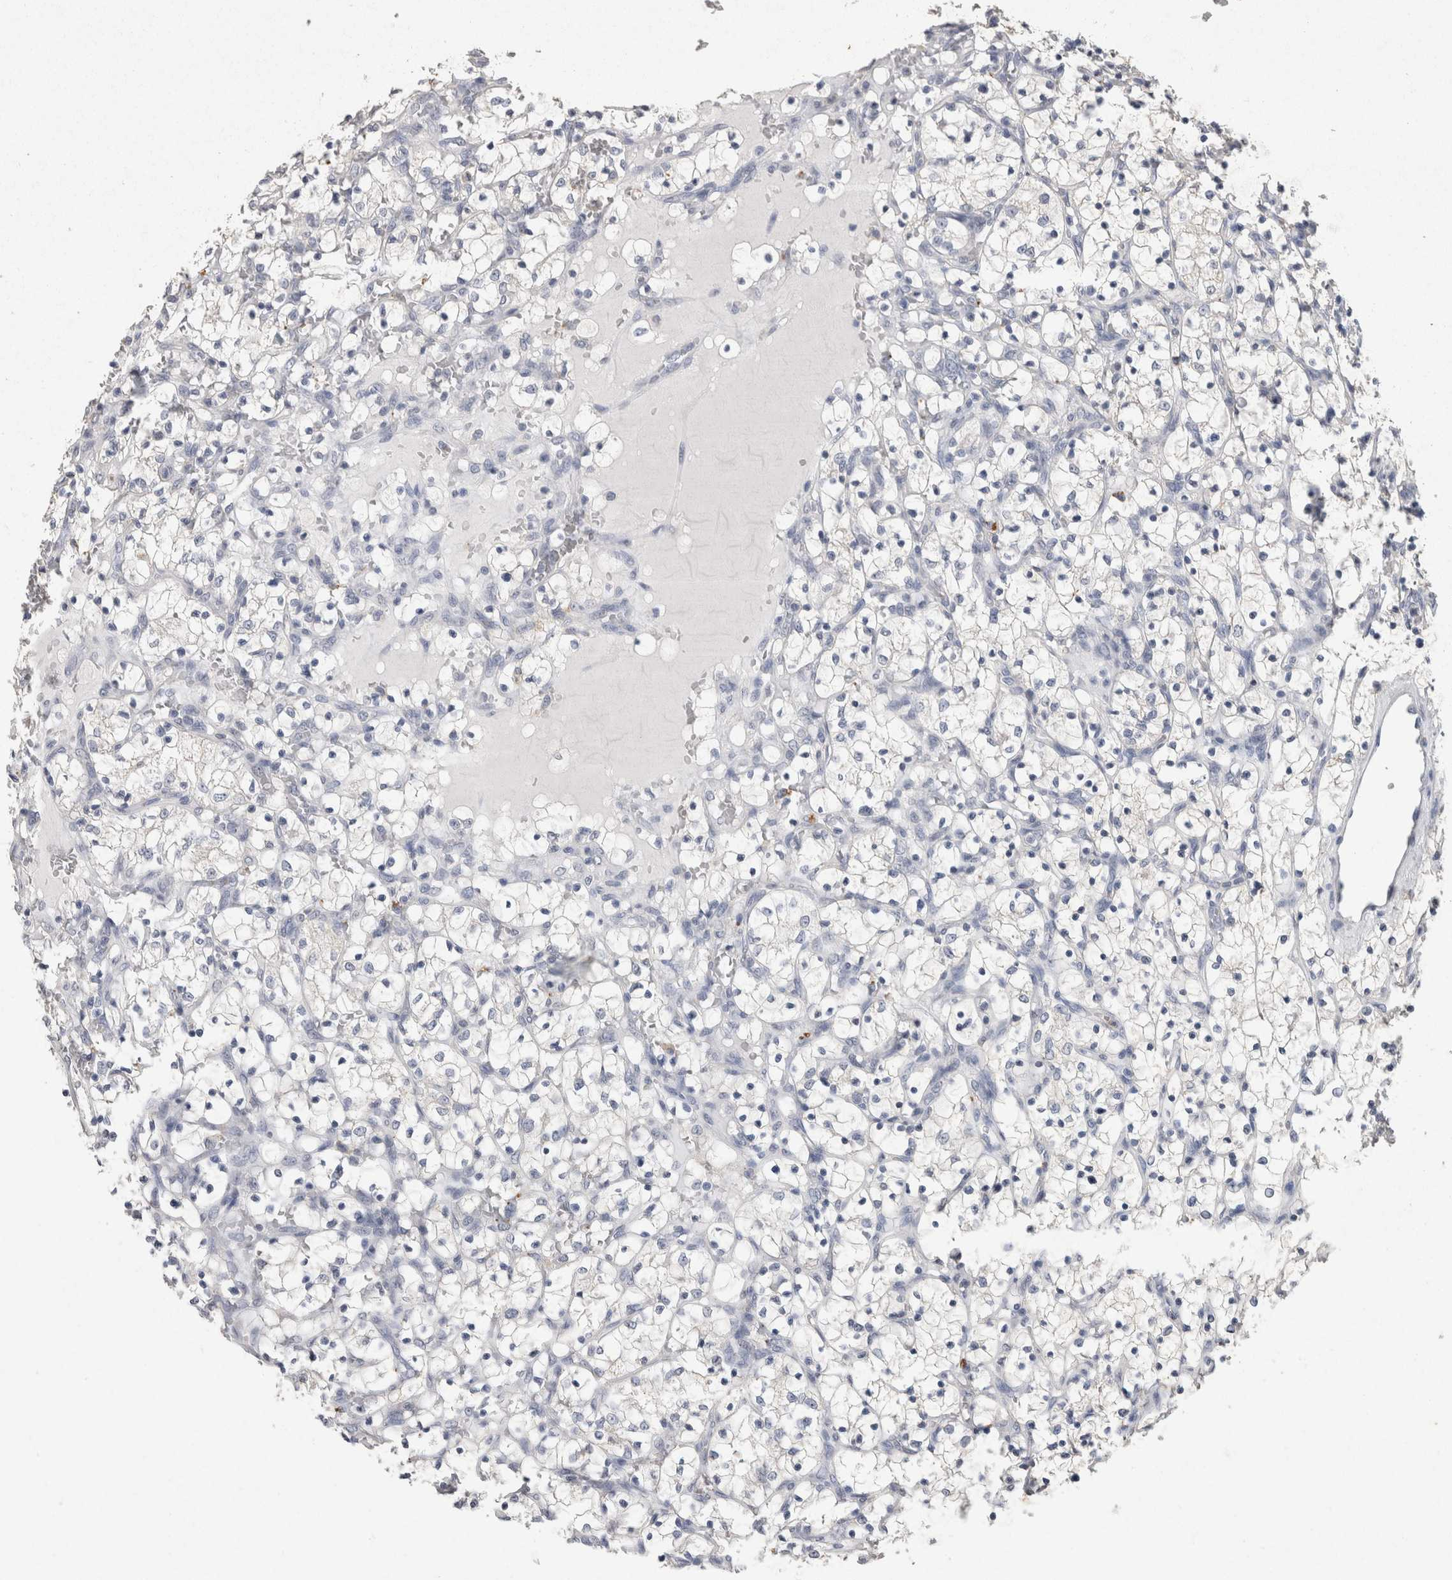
{"staining": {"intensity": "negative", "quantity": "none", "location": "none"}, "tissue": "renal cancer", "cell_type": "Tumor cells", "image_type": "cancer", "snomed": [{"axis": "morphology", "description": "Adenocarcinoma, NOS"}, {"axis": "topography", "description": "Kidney"}], "caption": "Immunohistochemical staining of human renal adenocarcinoma reveals no significant expression in tumor cells. (DAB (3,3'-diaminobenzidine) IHC visualized using brightfield microscopy, high magnification).", "gene": "CNTFR", "patient": {"sex": "female", "age": 69}}